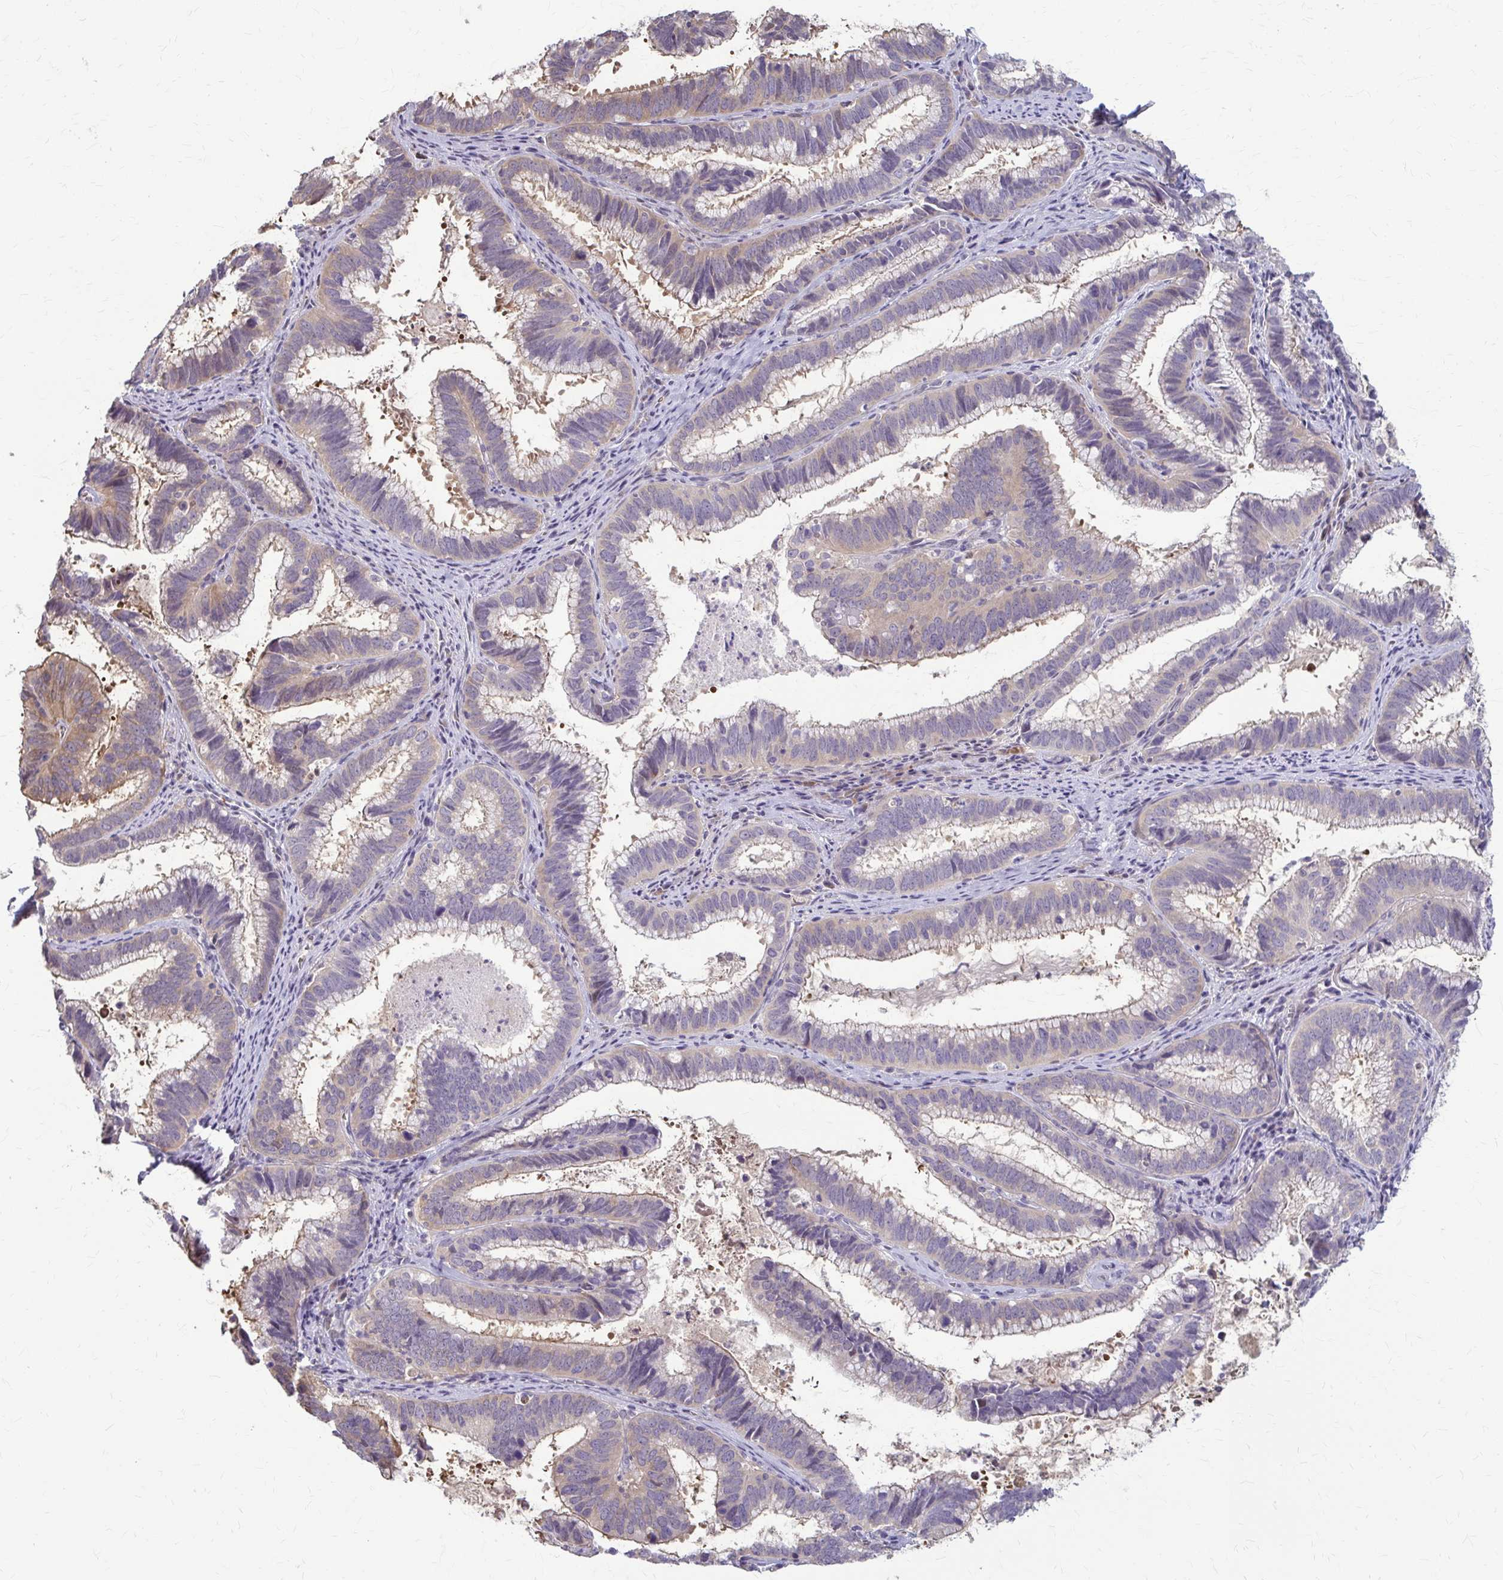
{"staining": {"intensity": "moderate", "quantity": "25%-75%", "location": "cytoplasmic/membranous"}, "tissue": "cervical cancer", "cell_type": "Tumor cells", "image_type": "cancer", "snomed": [{"axis": "morphology", "description": "Adenocarcinoma, NOS"}, {"axis": "topography", "description": "Cervix"}], "caption": "Cervical cancer (adenocarcinoma) stained with a protein marker shows moderate staining in tumor cells.", "gene": "ZNF34", "patient": {"sex": "female", "age": 61}}